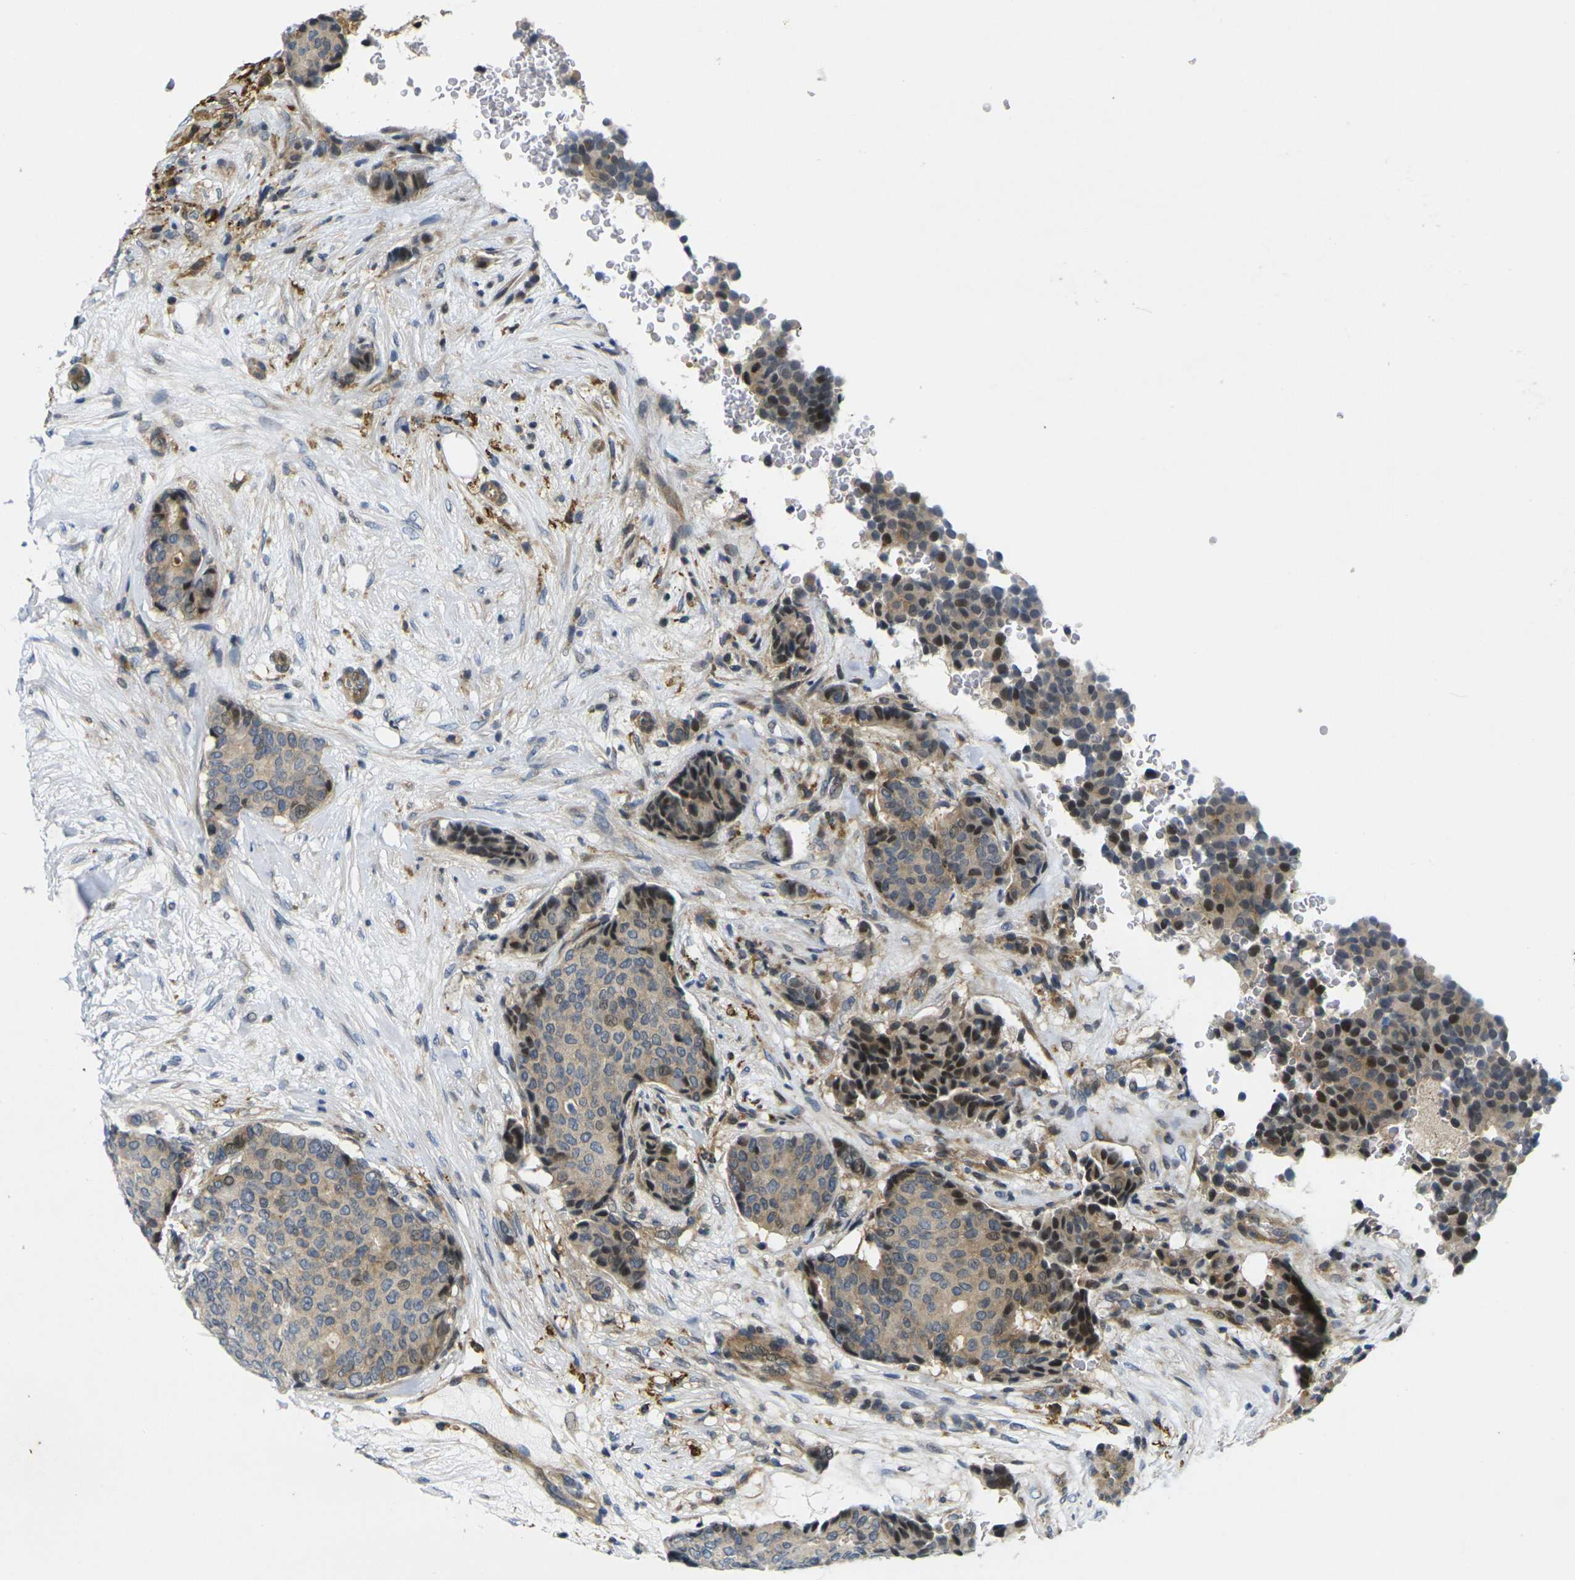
{"staining": {"intensity": "weak", "quantity": ">75%", "location": "cytoplasmic/membranous,nuclear"}, "tissue": "breast cancer", "cell_type": "Tumor cells", "image_type": "cancer", "snomed": [{"axis": "morphology", "description": "Duct carcinoma"}, {"axis": "topography", "description": "Breast"}], "caption": "A brown stain shows weak cytoplasmic/membranous and nuclear expression of a protein in human breast cancer (intraductal carcinoma) tumor cells. Using DAB (3,3'-diaminobenzidine) (brown) and hematoxylin (blue) stains, captured at high magnification using brightfield microscopy.", "gene": "ROBO2", "patient": {"sex": "female", "age": 75}}